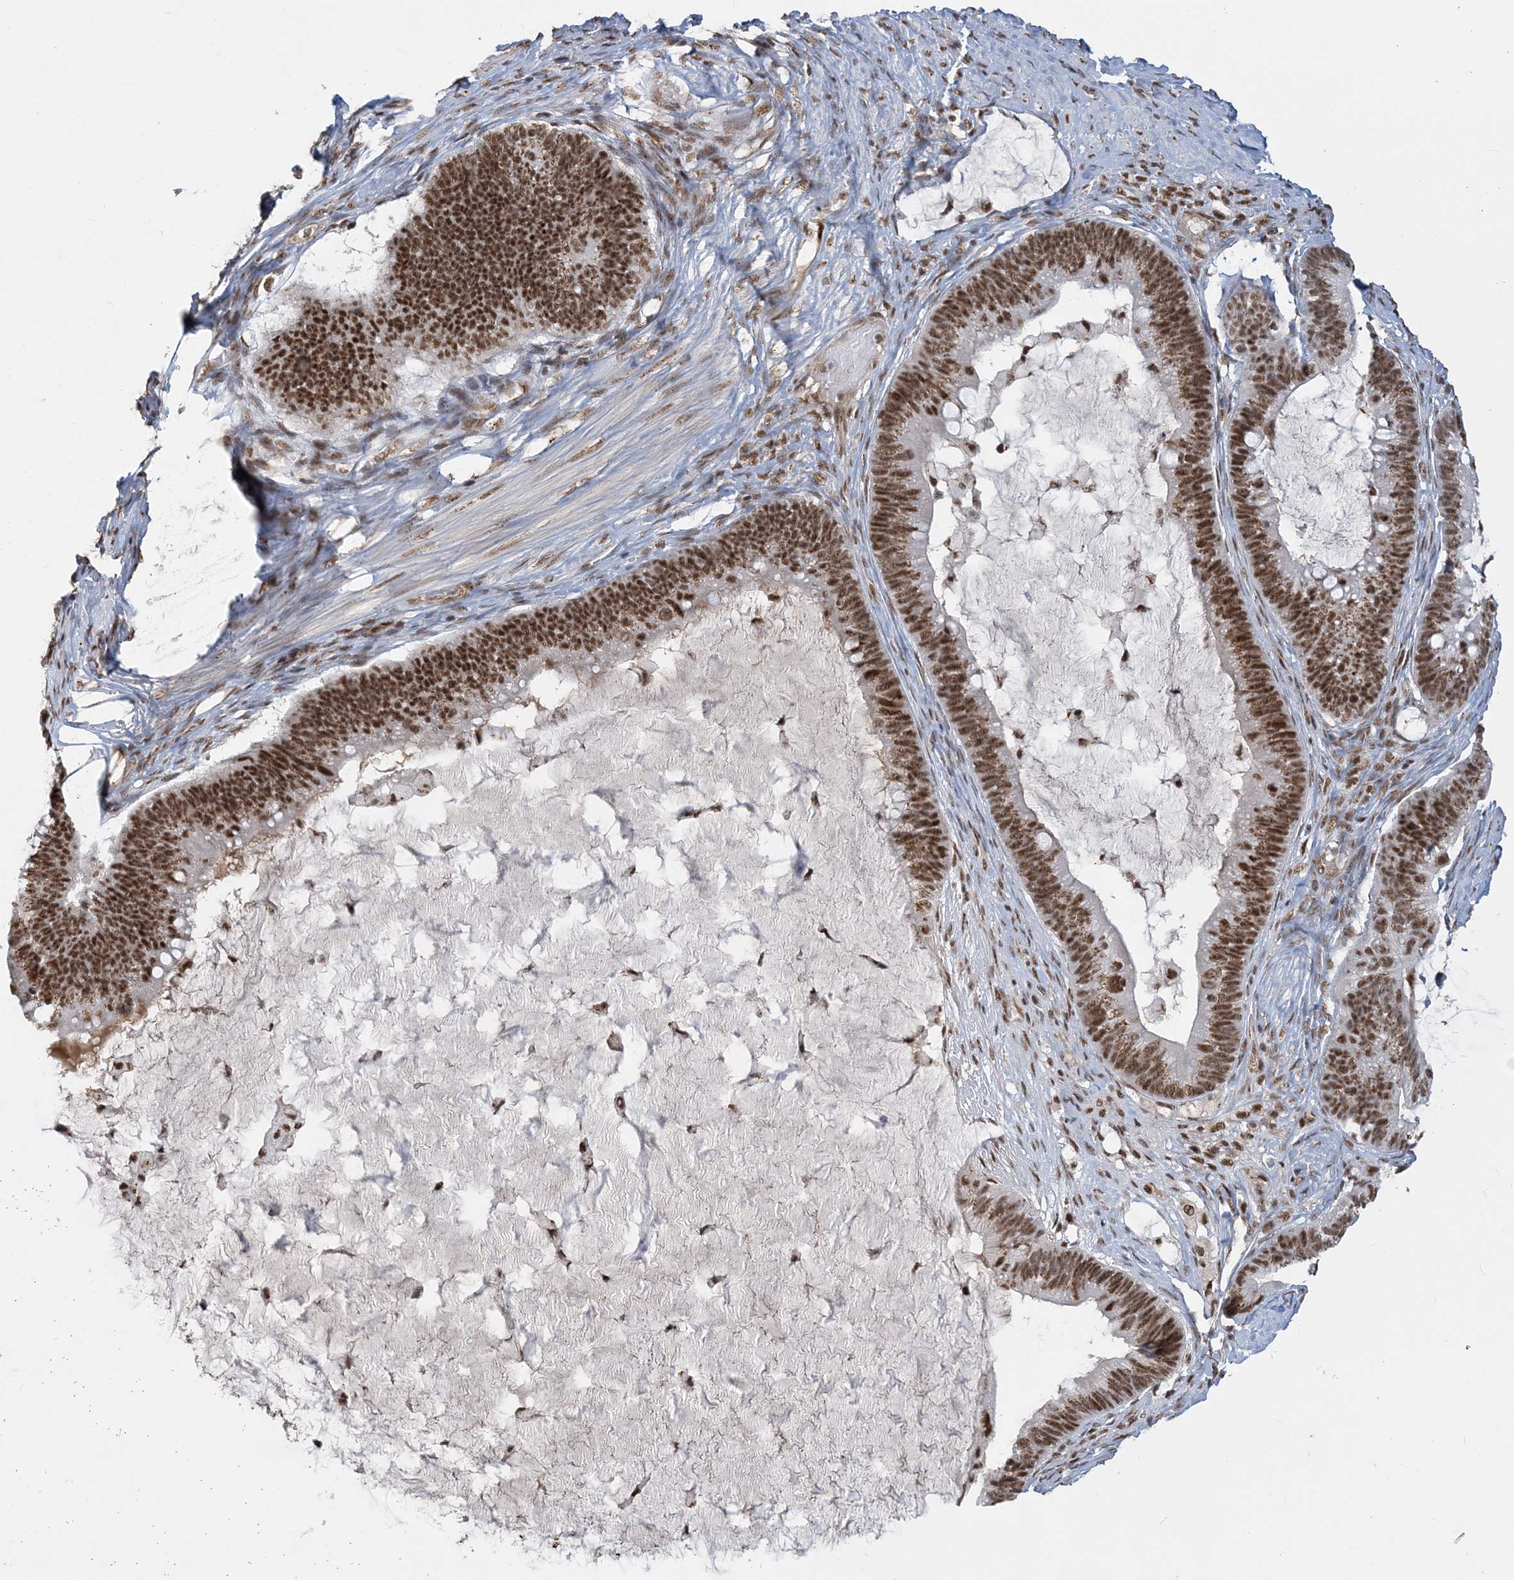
{"staining": {"intensity": "strong", "quantity": ">75%", "location": "cytoplasmic/membranous,nuclear"}, "tissue": "ovarian cancer", "cell_type": "Tumor cells", "image_type": "cancer", "snomed": [{"axis": "morphology", "description": "Cystadenocarcinoma, mucinous, NOS"}, {"axis": "topography", "description": "Ovary"}], "caption": "A brown stain highlights strong cytoplasmic/membranous and nuclear staining of a protein in ovarian cancer tumor cells. The staining is performed using DAB brown chromogen to label protein expression. The nuclei are counter-stained blue using hematoxylin.", "gene": "PLRG1", "patient": {"sex": "female", "age": 61}}